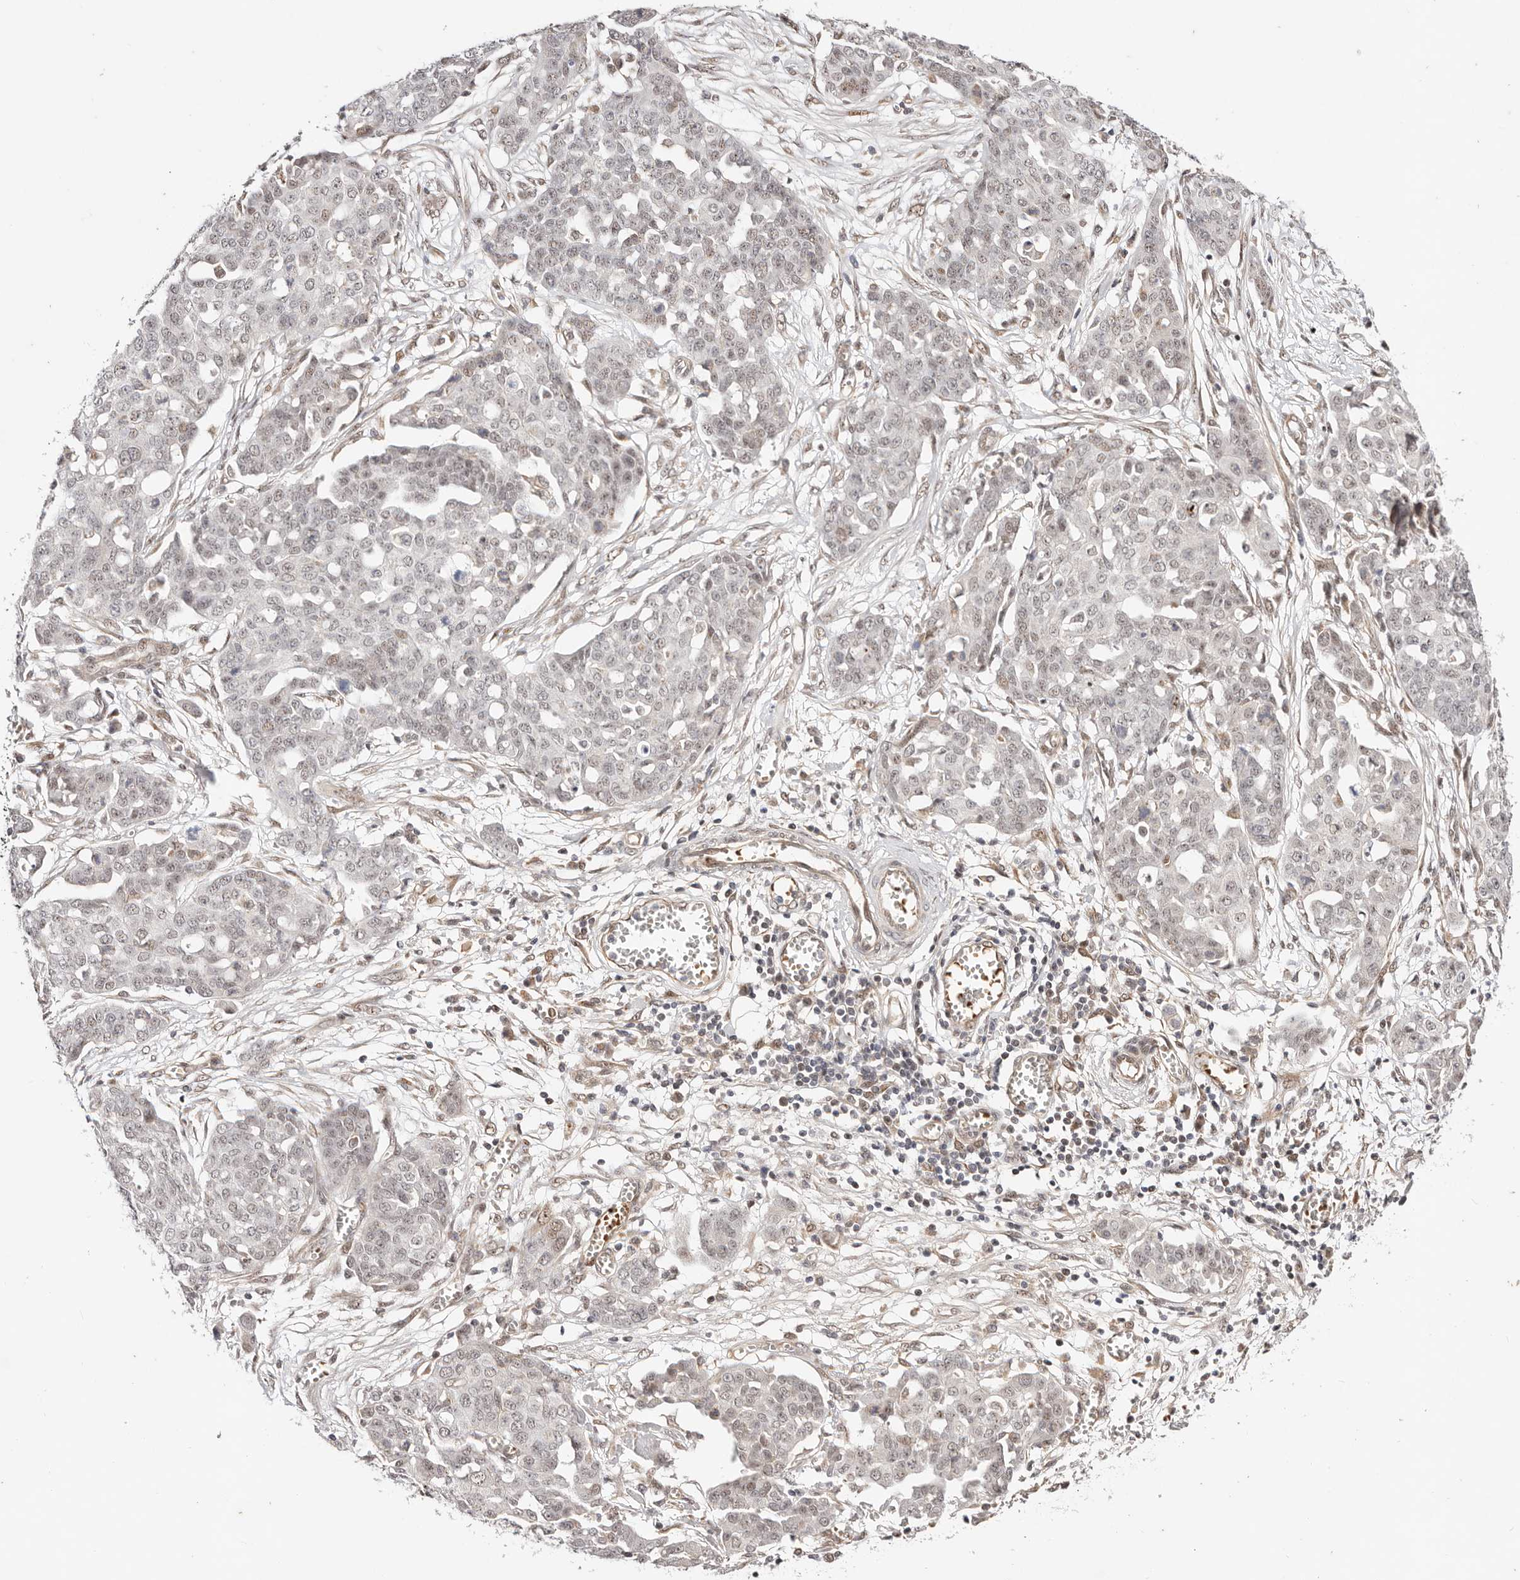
{"staining": {"intensity": "weak", "quantity": "25%-75%", "location": "nuclear"}, "tissue": "ovarian cancer", "cell_type": "Tumor cells", "image_type": "cancer", "snomed": [{"axis": "morphology", "description": "Cystadenocarcinoma, serous, NOS"}, {"axis": "topography", "description": "Soft tissue"}, {"axis": "topography", "description": "Ovary"}], "caption": "Ovarian cancer (serous cystadenocarcinoma) tissue displays weak nuclear staining in about 25%-75% of tumor cells", "gene": "WRN", "patient": {"sex": "female", "age": 57}}